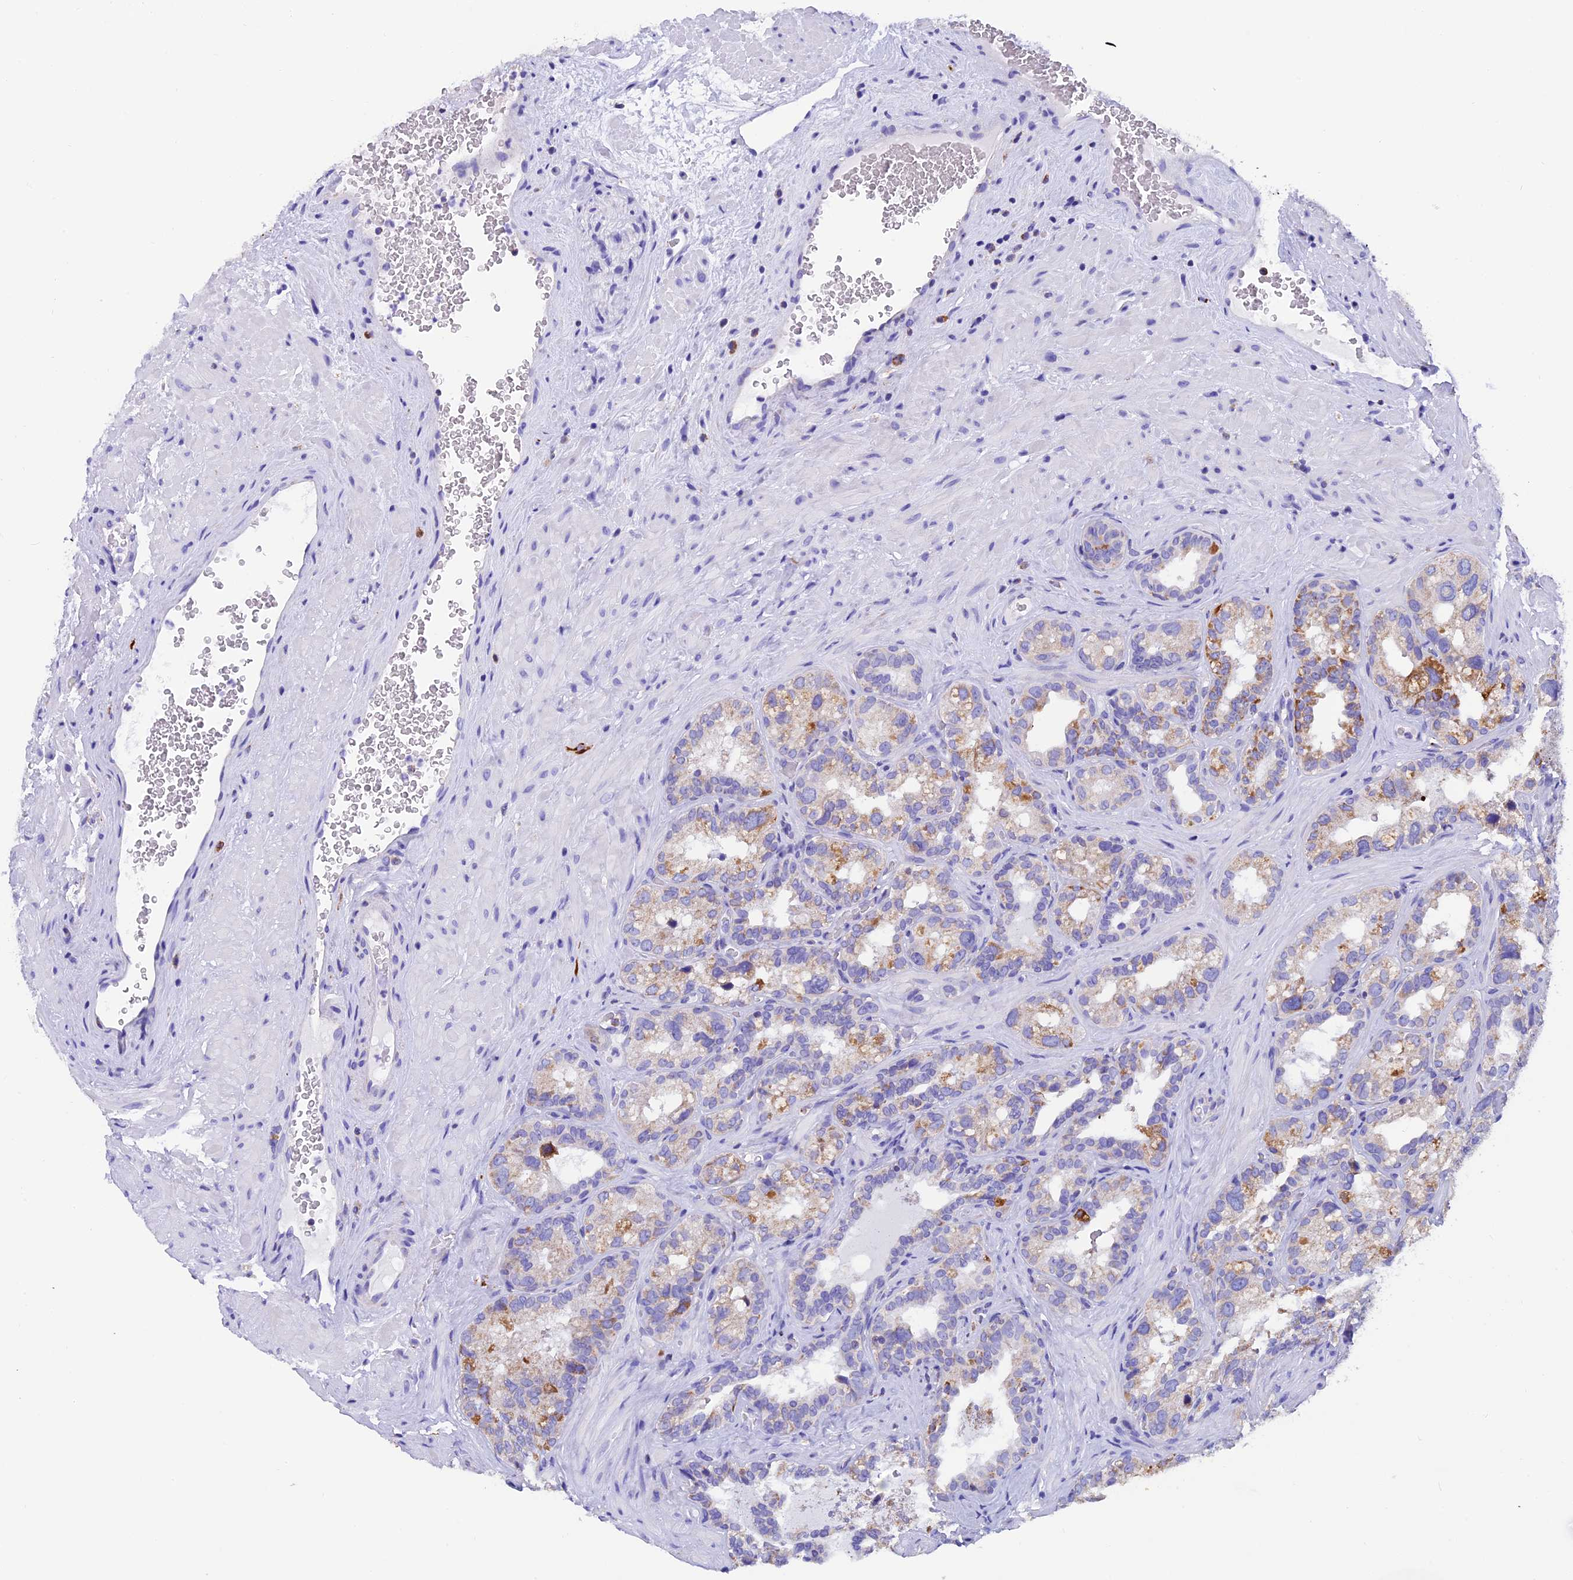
{"staining": {"intensity": "moderate", "quantity": "<25%", "location": "cytoplasmic/membranous"}, "tissue": "seminal vesicle", "cell_type": "Glandular cells", "image_type": "normal", "snomed": [{"axis": "morphology", "description": "Normal tissue, NOS"}, {"axis": "topography", "description": "Seminal veicle"}, {"axis": "topography", "description": "Peripheral nerve tissue"}], "caption": "Glandular cells exhibit low levels of moderate cytoplasmic/membranous staining in about <25% of cells in benign human seminal vesicle.", "gene": "SLC8B1", "patient": {"sex": "male", "age": 67}}